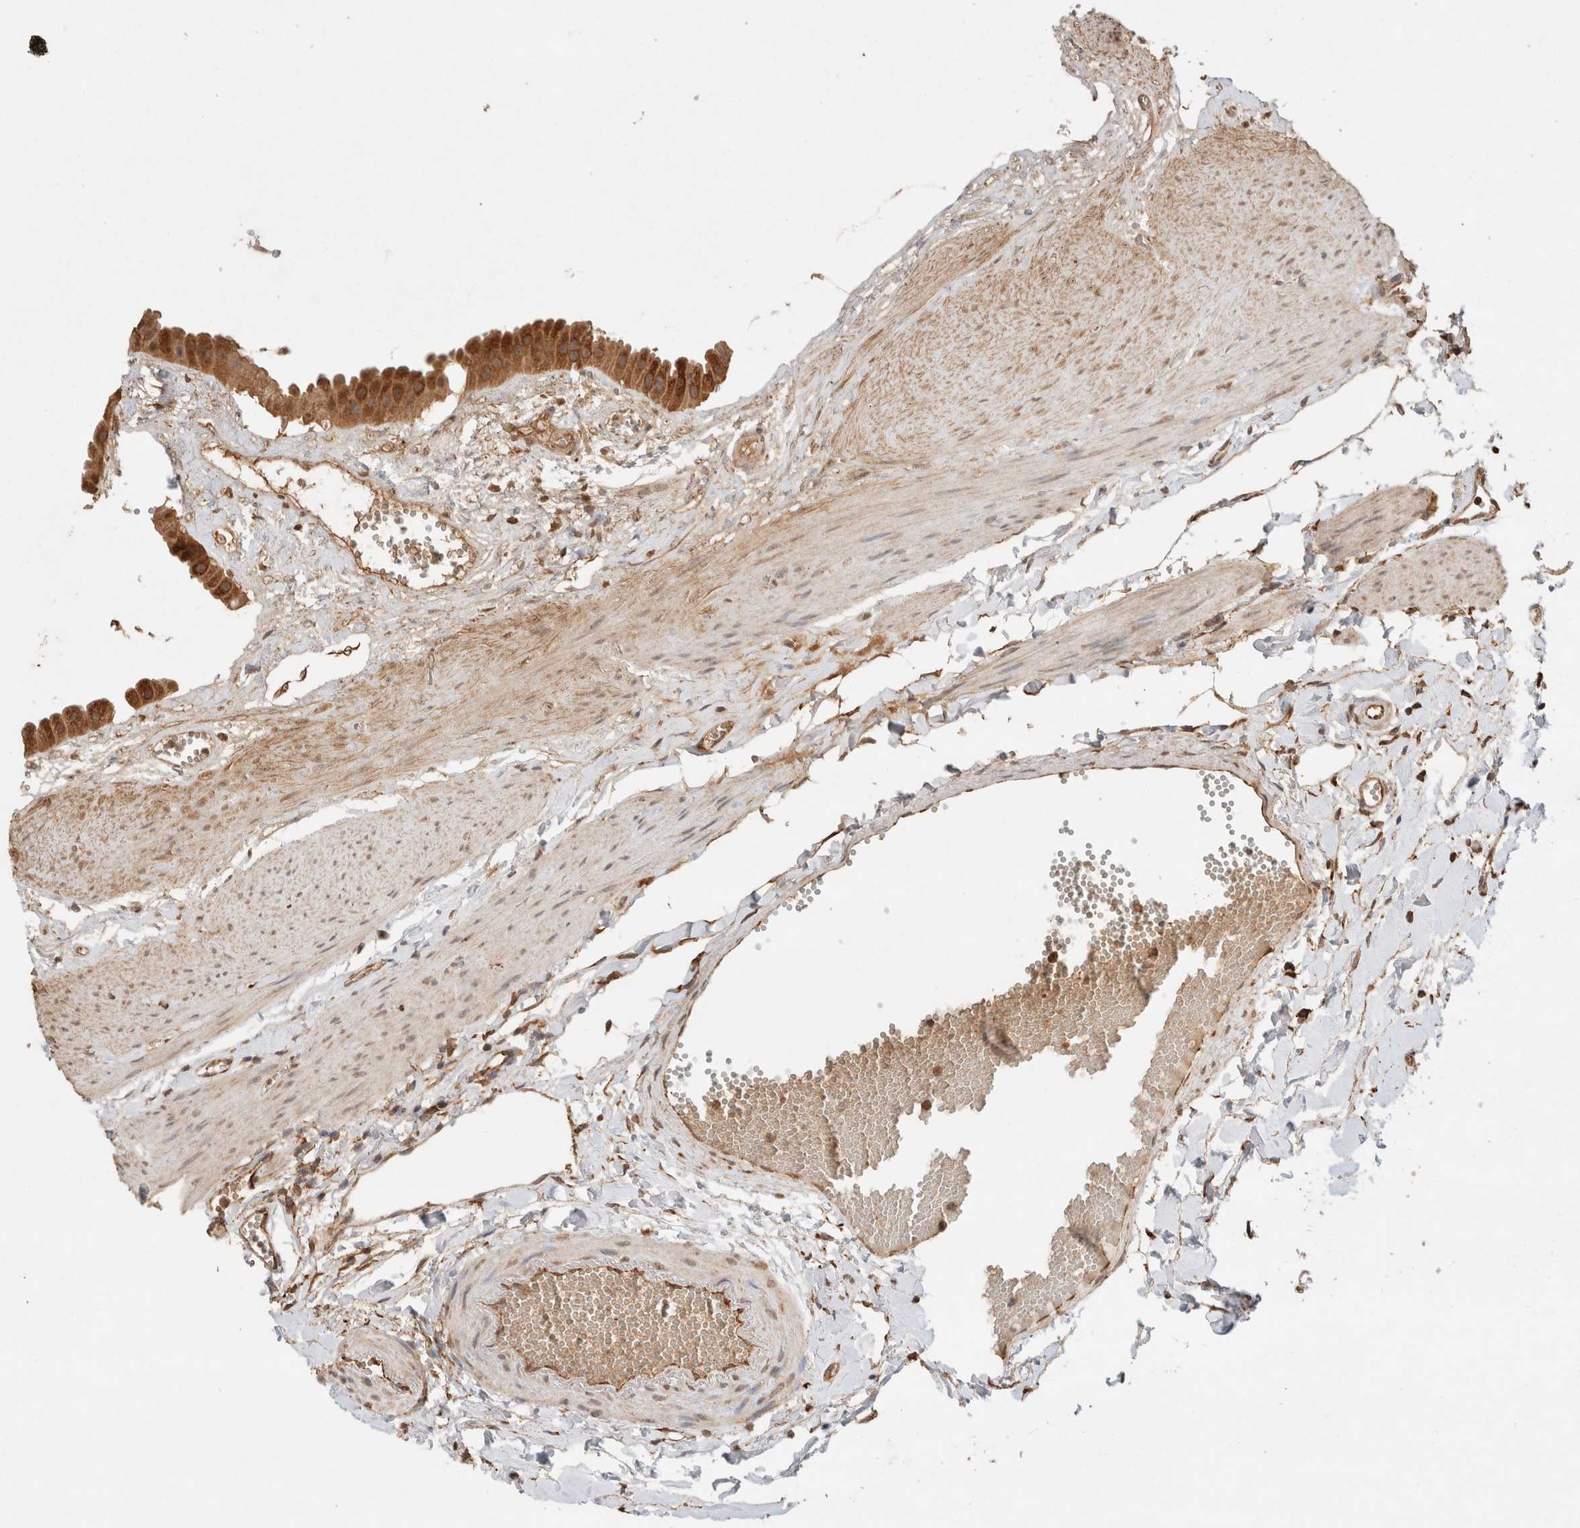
{"staining": {"intensity": "strong", "quantity": ">75%", "location": "cytoplasmic/membranous"}, "tissue": "gallbladder", "cell_type": "Glandular cells", "image_type": "normal", "snomed": [{"axis": "morphology", "description": "Normal tissue, NOS"}, {"axis": "topography", "description": "Gallbladder"}], "caption": "A micrograph showing strong cytoplasmic/membranous staining in about >75% of glandular cells in benign gallbladder, as visualized by brown immunohistochemical staining.", "gene": "ERAP1", "patient": {"sex": "female", "age": 64}}